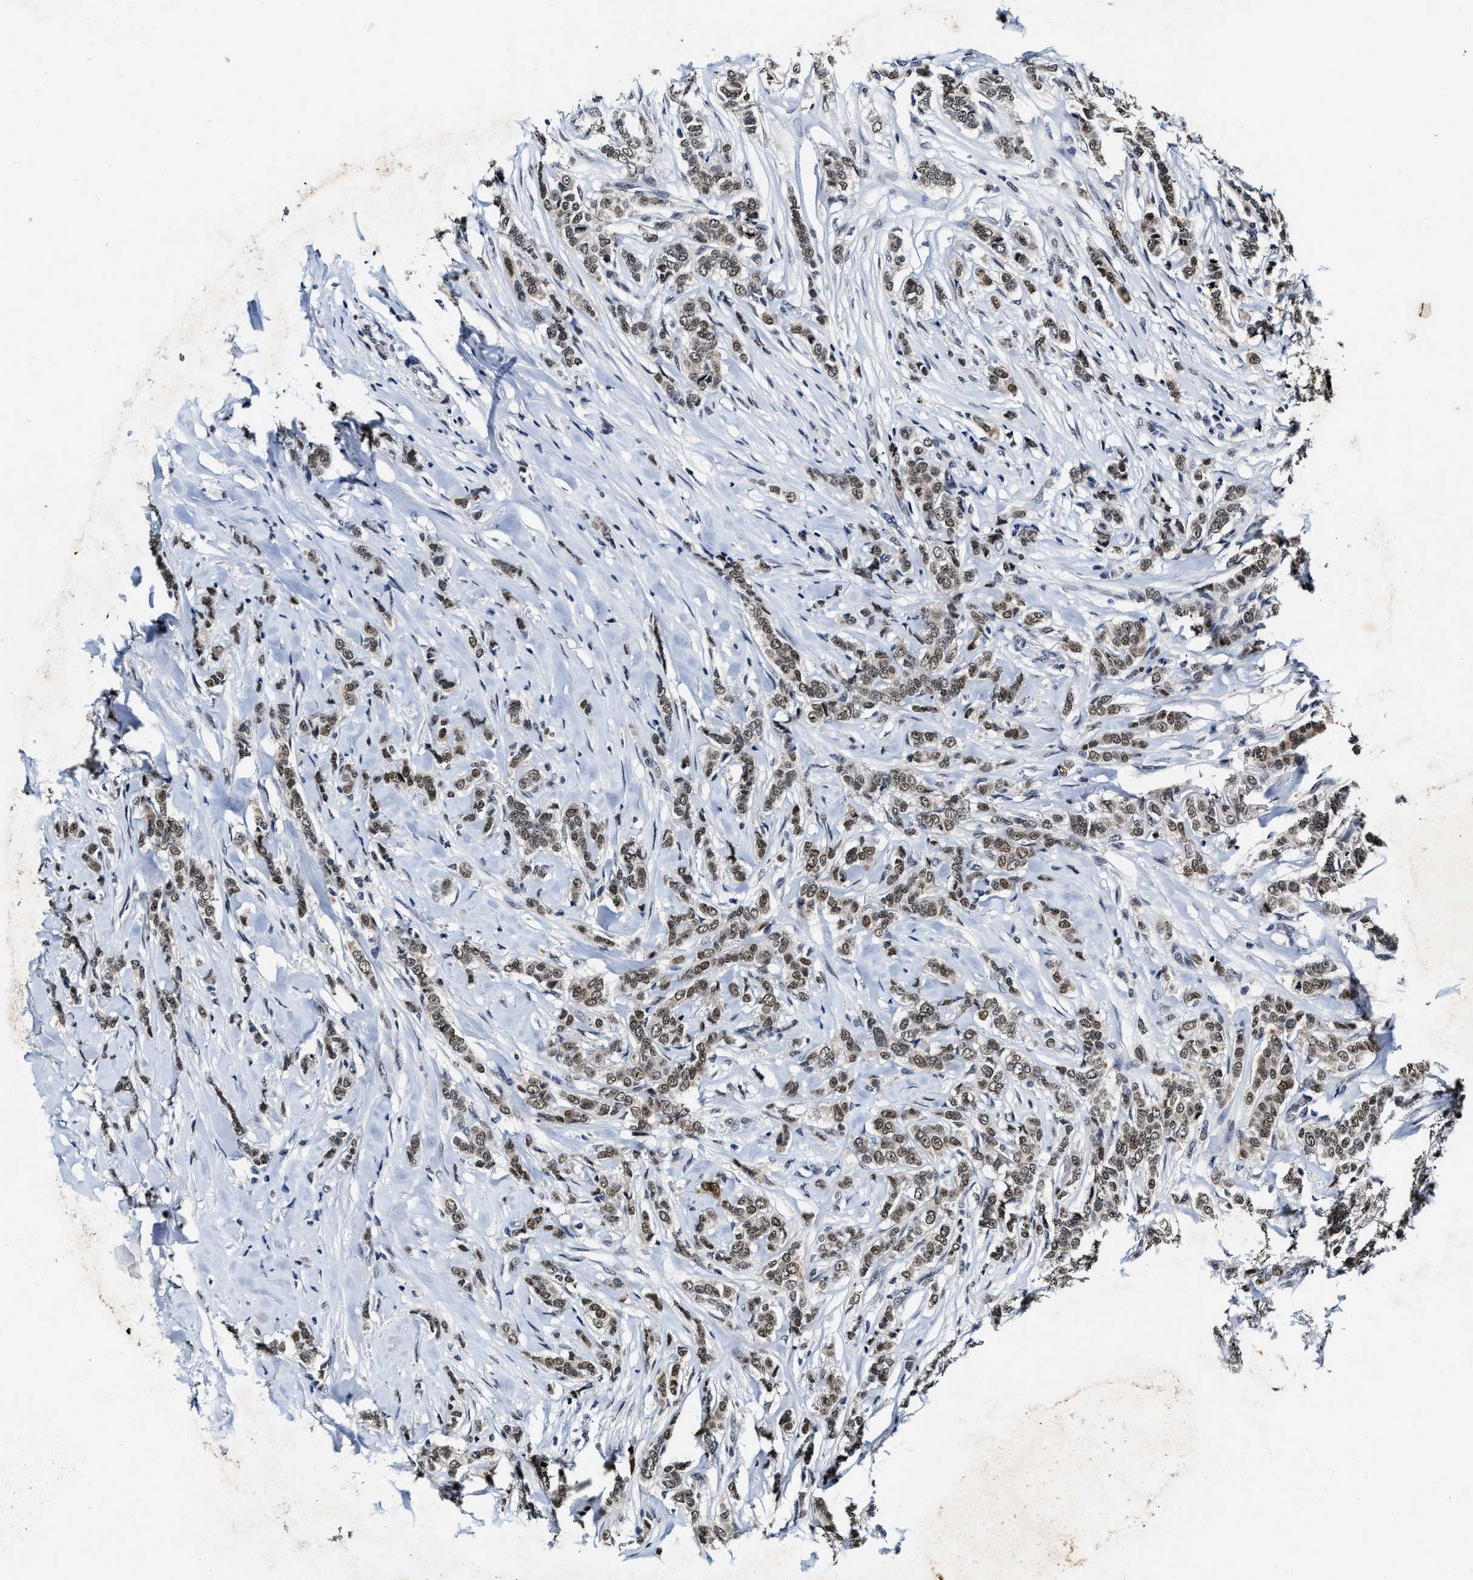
{"staining": {"intensity": "moderate", "quantity": ">75%", "location": "nuclear"}, "tissue": "breast cancer", "cell_type": "Tumor cells", "image_type": "cancer", "snomed": [{"axis": "morphology", "description": "Lobular carcinoma"}, {"axis": "topography", "description": "Skin"}, {"axis": "topography", "description": "Breast"}], "caption": "The histopathology image demonstrates immunohistochemical staining of breast cancer. There is moderate nuclear staining is appreciated in approximately >75% of tumor cells. (IHC, brightfield microscopy, high magnification).", "gene": "INIP", "patient": {"sex": "female", "age": 46}}